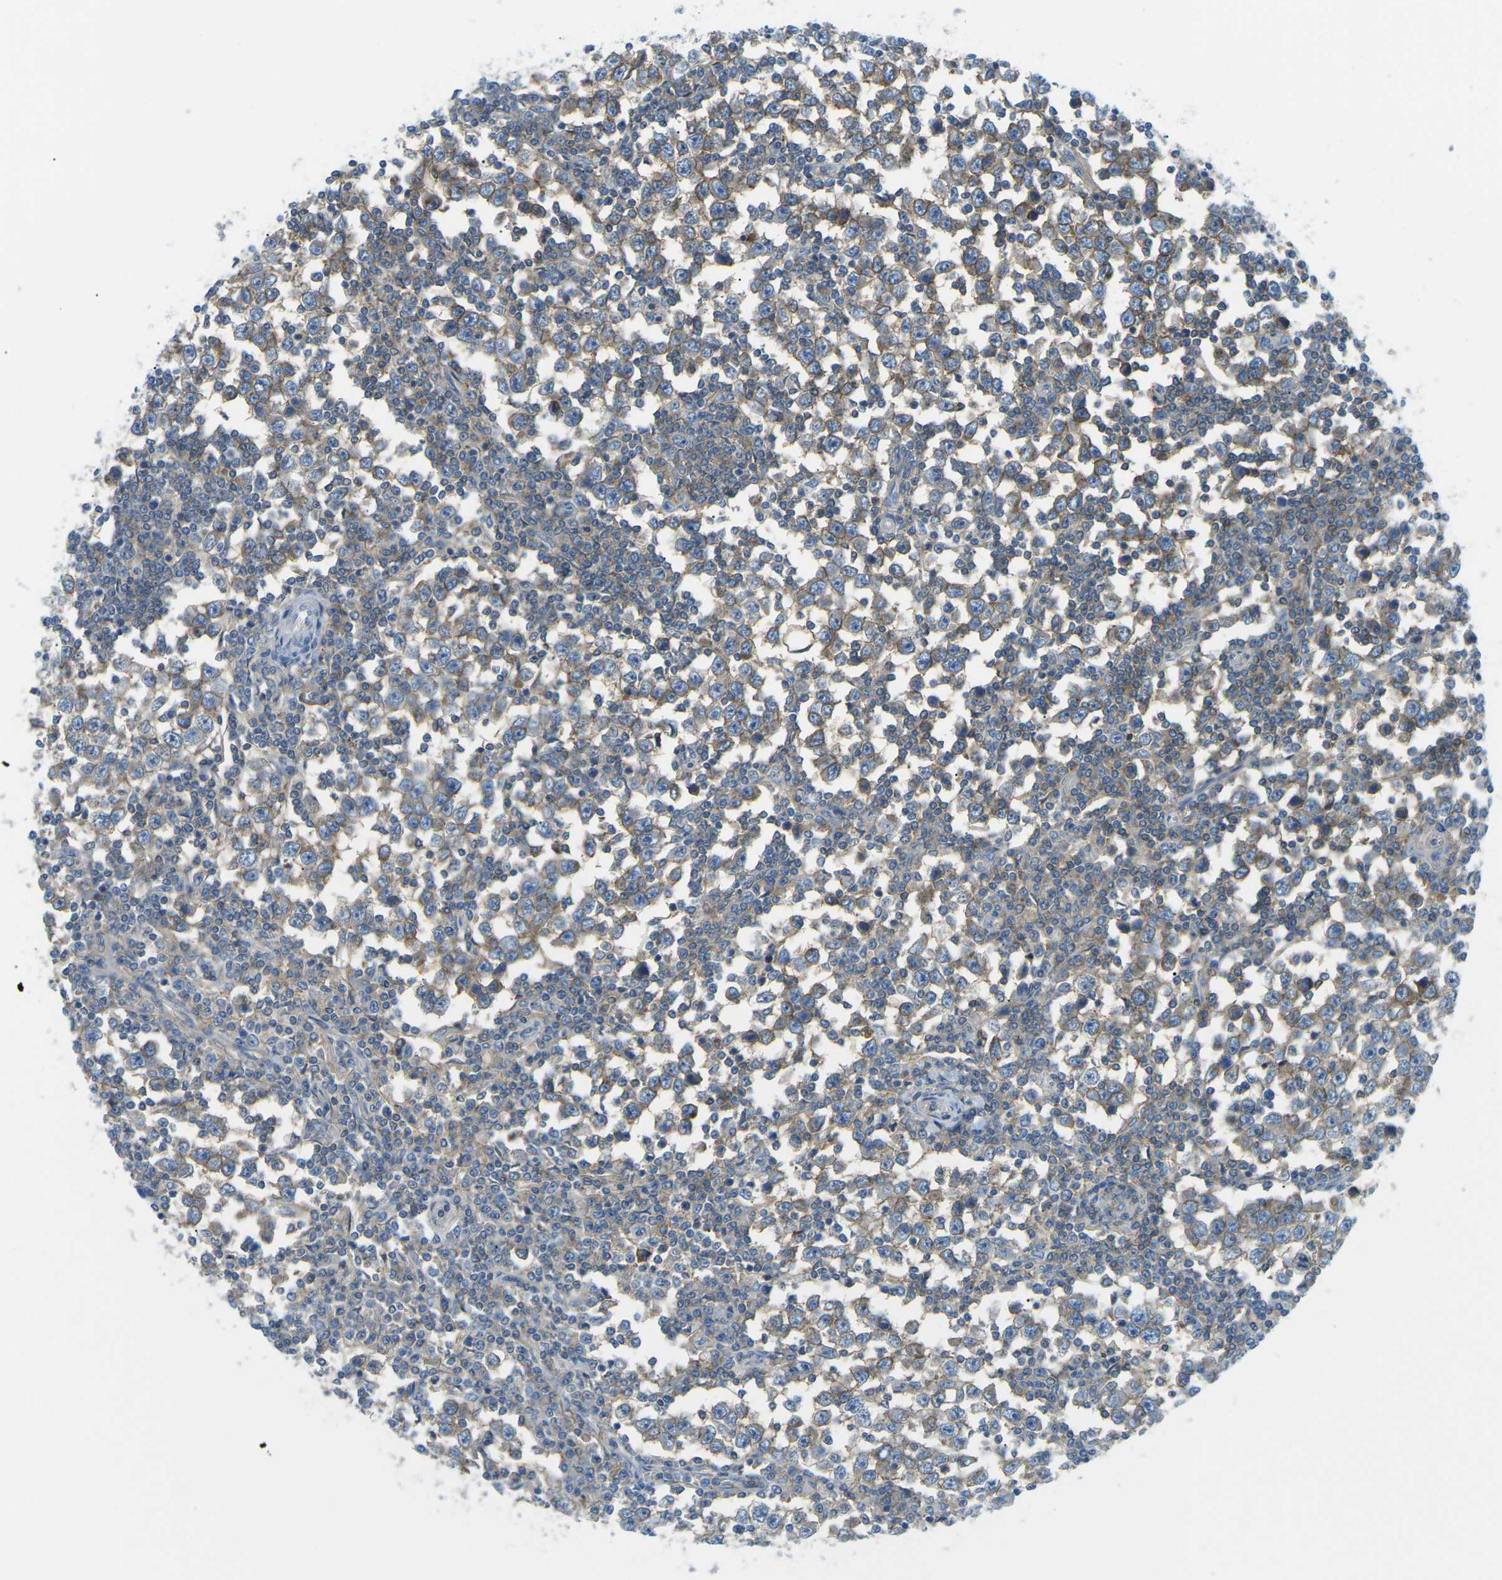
{"staining": {"intensity": "weak", "quantity": "25%-75%", "location": "cytoplasmic/membranous"}, "tissue": "testis cancer", "cell_type": "Tumor cells", "image_type": "cancer", "snomed": [{"axis": "morphology", "description": "Seminoma, NOS"}, {"axis": "topography", "description": "Testis"}], "caption": "Immunohistochemical staining of human testis seminoma exhibits weak cytoplasmic/membranous protein expression in approximately 25%-75% of tumor cells.", "gene": "CD47", "patient": {"sex": "male", "age": 65}}